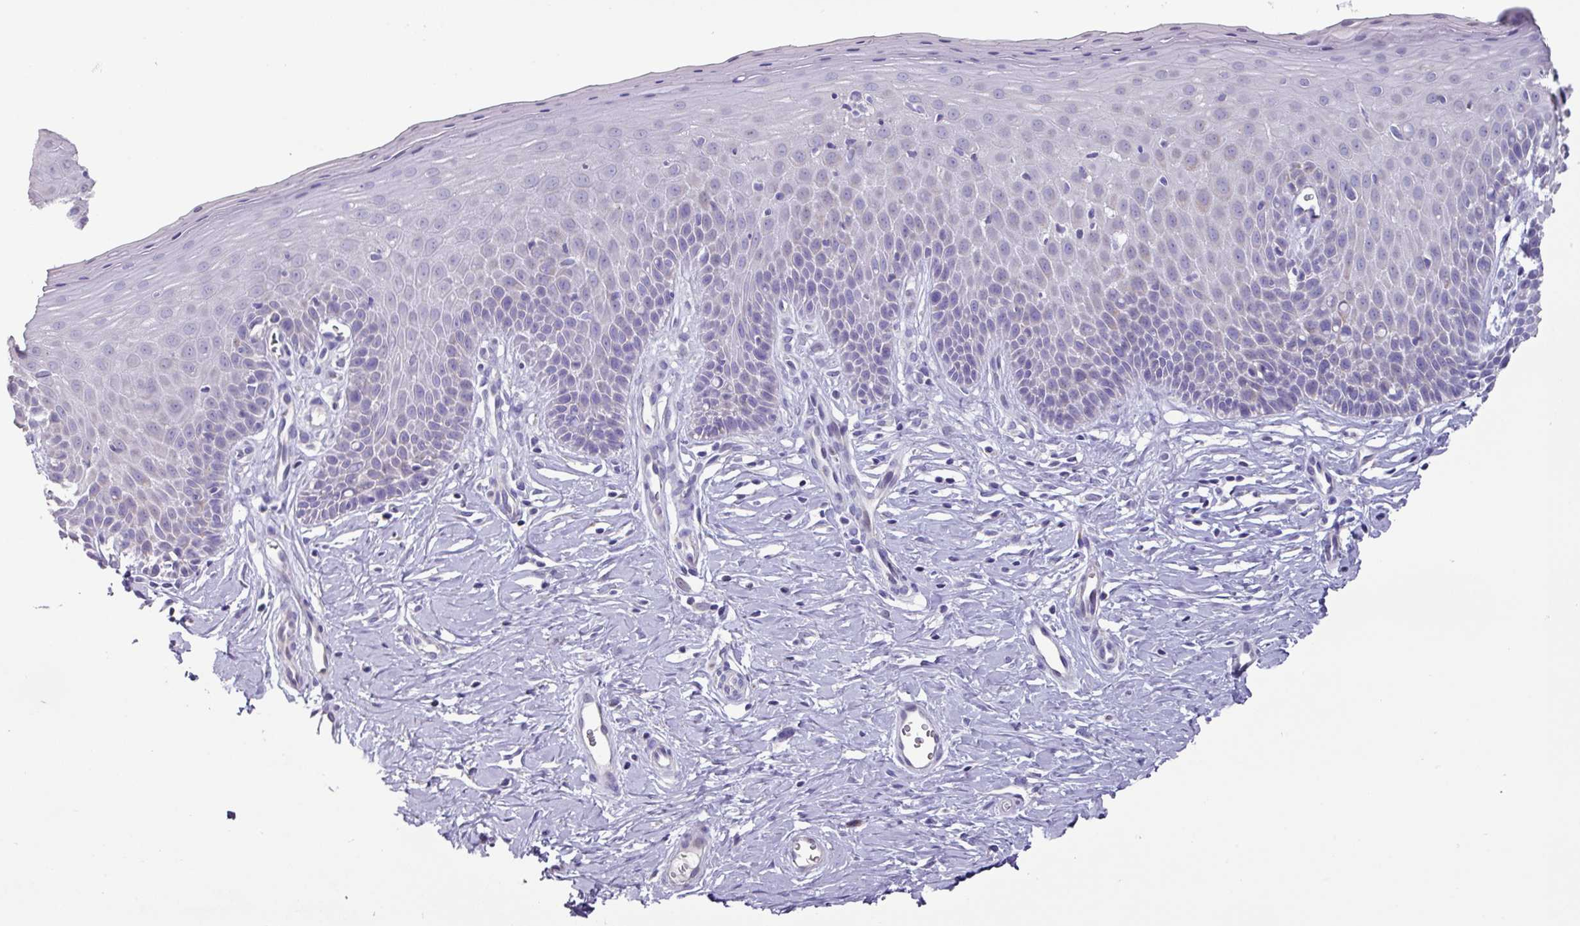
{"staining": {"intensity": "weak", "quantity": "<25%", "location": "cytoplasmic/membranous"}, "tissue": "cervix", "cell_type": "Glandular cells", "image_type": "normal", "snomed": [{"axis": "morphology", "description": "Normal tissue, NOS"}, {"axis": "topography", "description": "Cervix"}], "caption": "There is no significant expression in glandular cells of cervix. The staining was performed using DAB to visualize the protein expression in brown, while the nuclei were stained in blue with hematoxylin (Magnification: 20x).", "gene": "MT", "patient": {"sex": "female", "age": 36}}